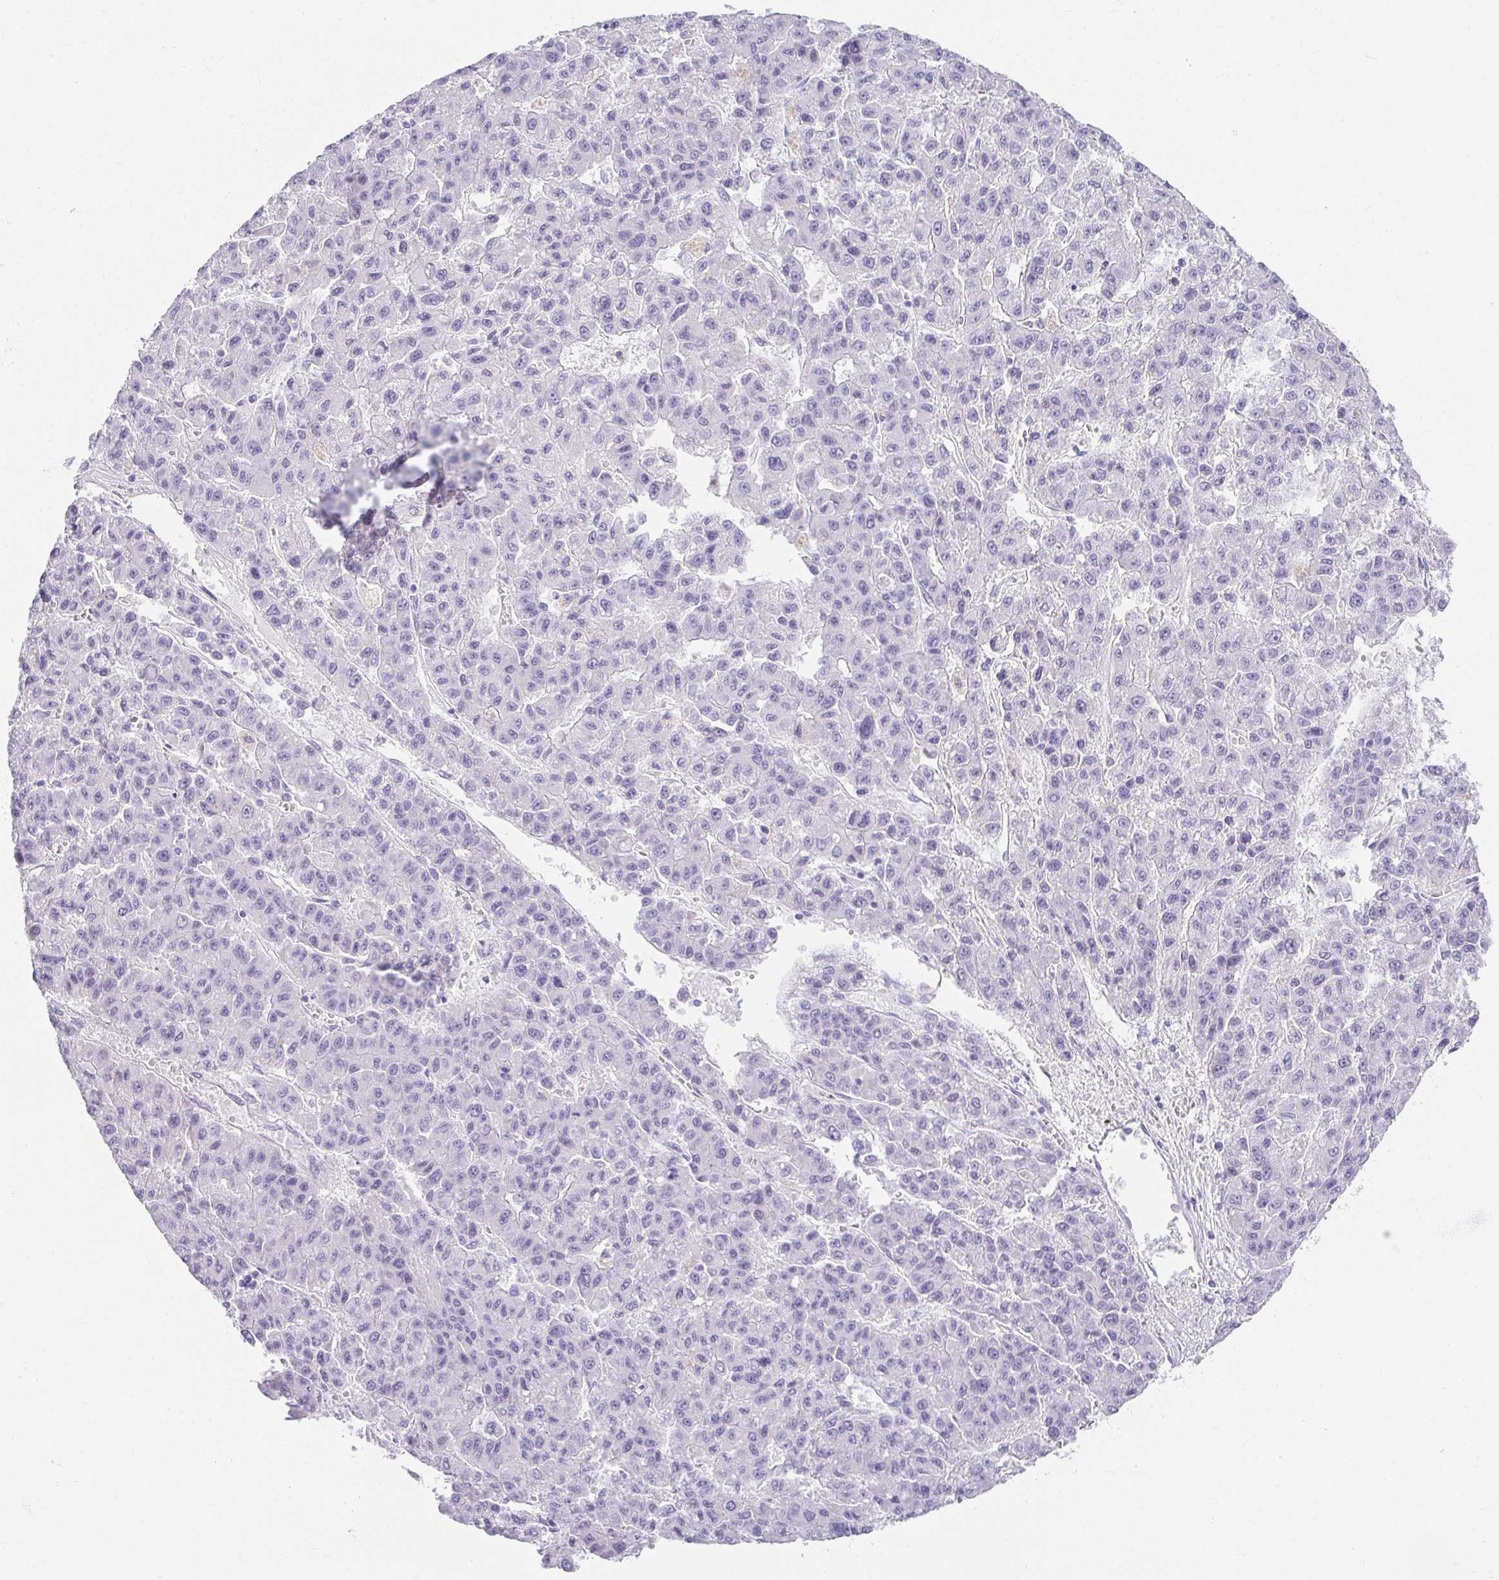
{"staining": {"intensity": "negative", "quantity": "none", "location": "none"}, "tissue": "liver cancer", "cell_type": "Tumor cells", "image_type": "cancer", "snomed": [{"axis": "morphology", "description": "Carcinoma, Hepatocellular, NOS"}, {"axis": "topography", "description": "Liver"}], "caption": "Tumor cells show no significant protein staining in liver cancer.", "gene": "CHAT", "patient": {"sex": "male", "age": 70}}